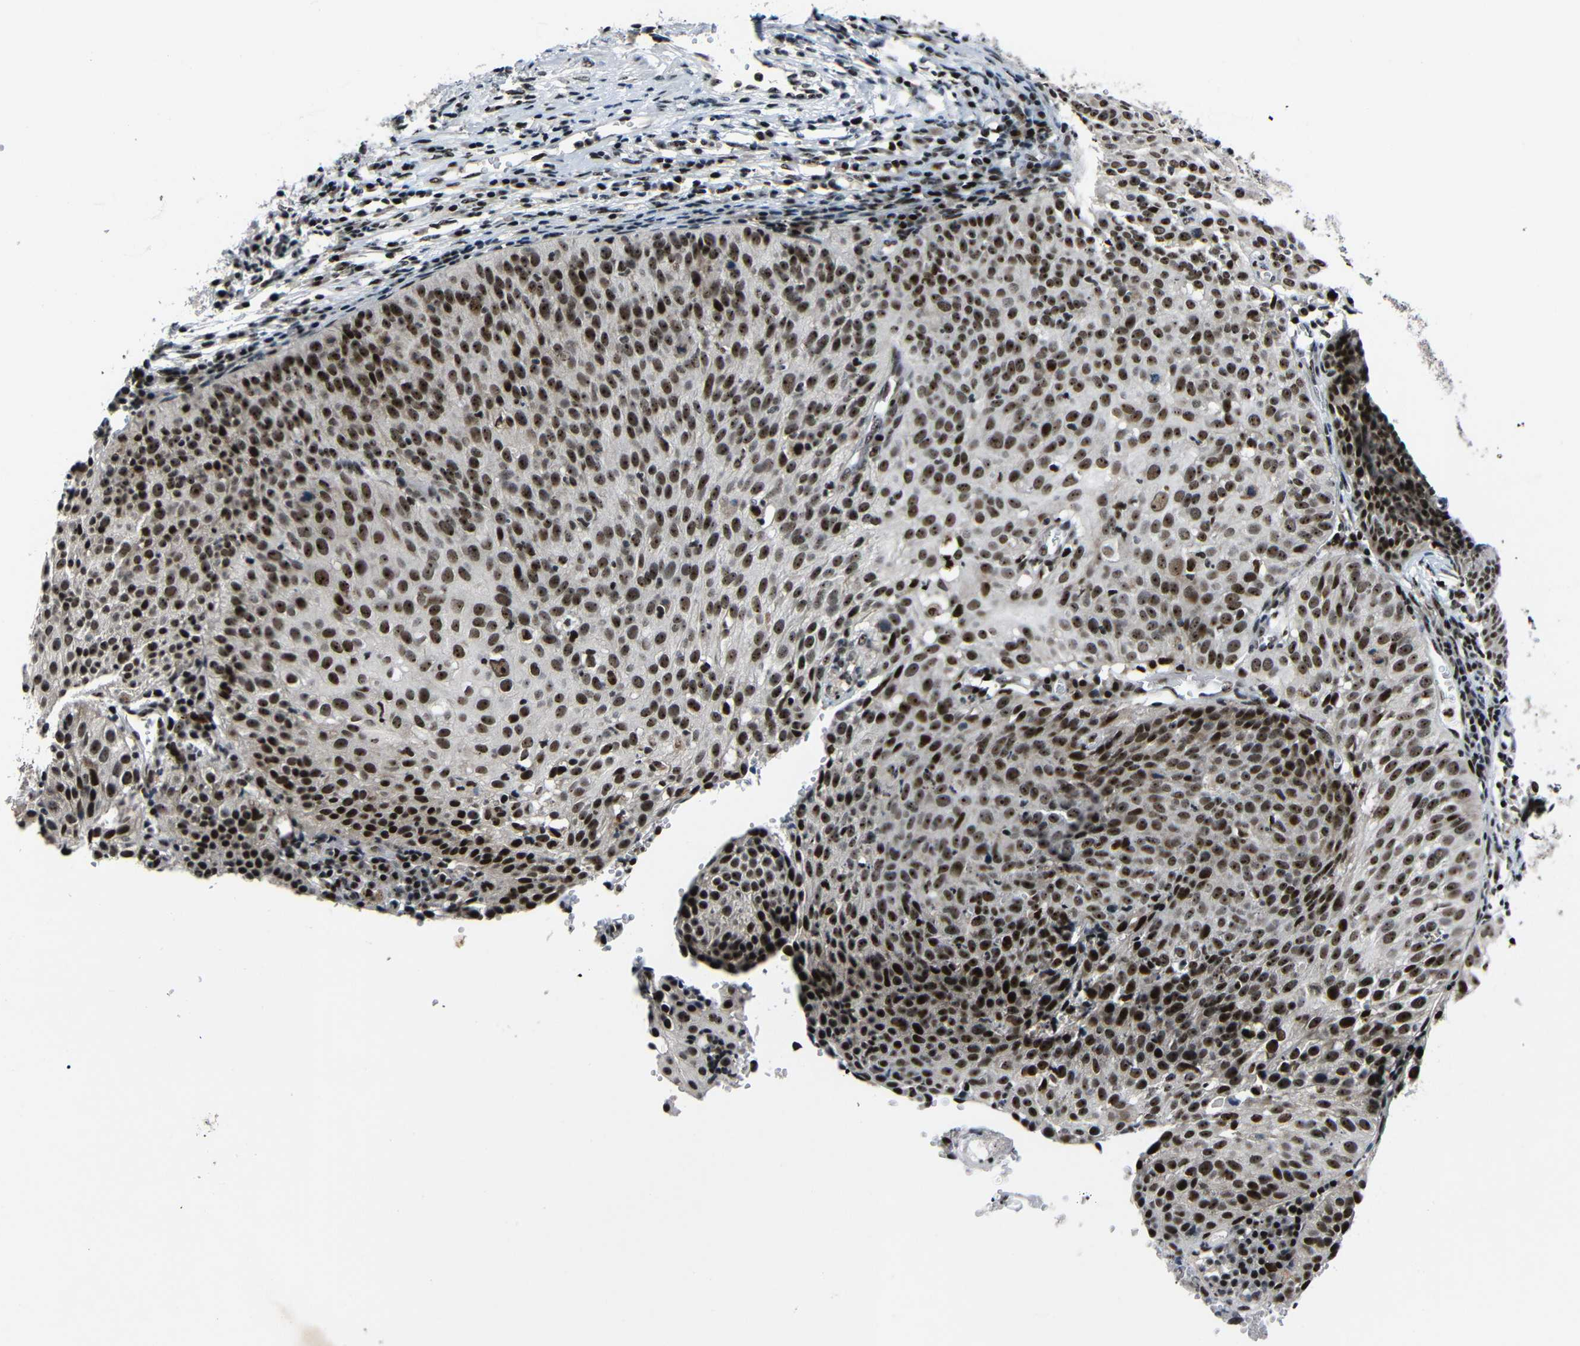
{"staining": {"intensity": "strong", "quantity": ">75%", "location": "nuclear"}, "tissue": "cervical cancer", "cell_type": "Tumor cells", "image_type": "cancer", "snomed": [{"axis": "morphology", "description": "Squamous cell carcinoma, NOS"}, {"axis": "topography", "description": "Cervix"}], "caption": "Tumor cells demonstrate high levels of strong nuclear staining in approximately >75% of cells in human cervical squamous cell carcinoma. The staining is performed using DAB (3,3'-diaminobenzidine) brown chromogen to label protein expression. The nuclei are counter-stained blue using hematoxylin.", "gene": "SETDB2", "patient": {"sex": "female", "age": 38}}